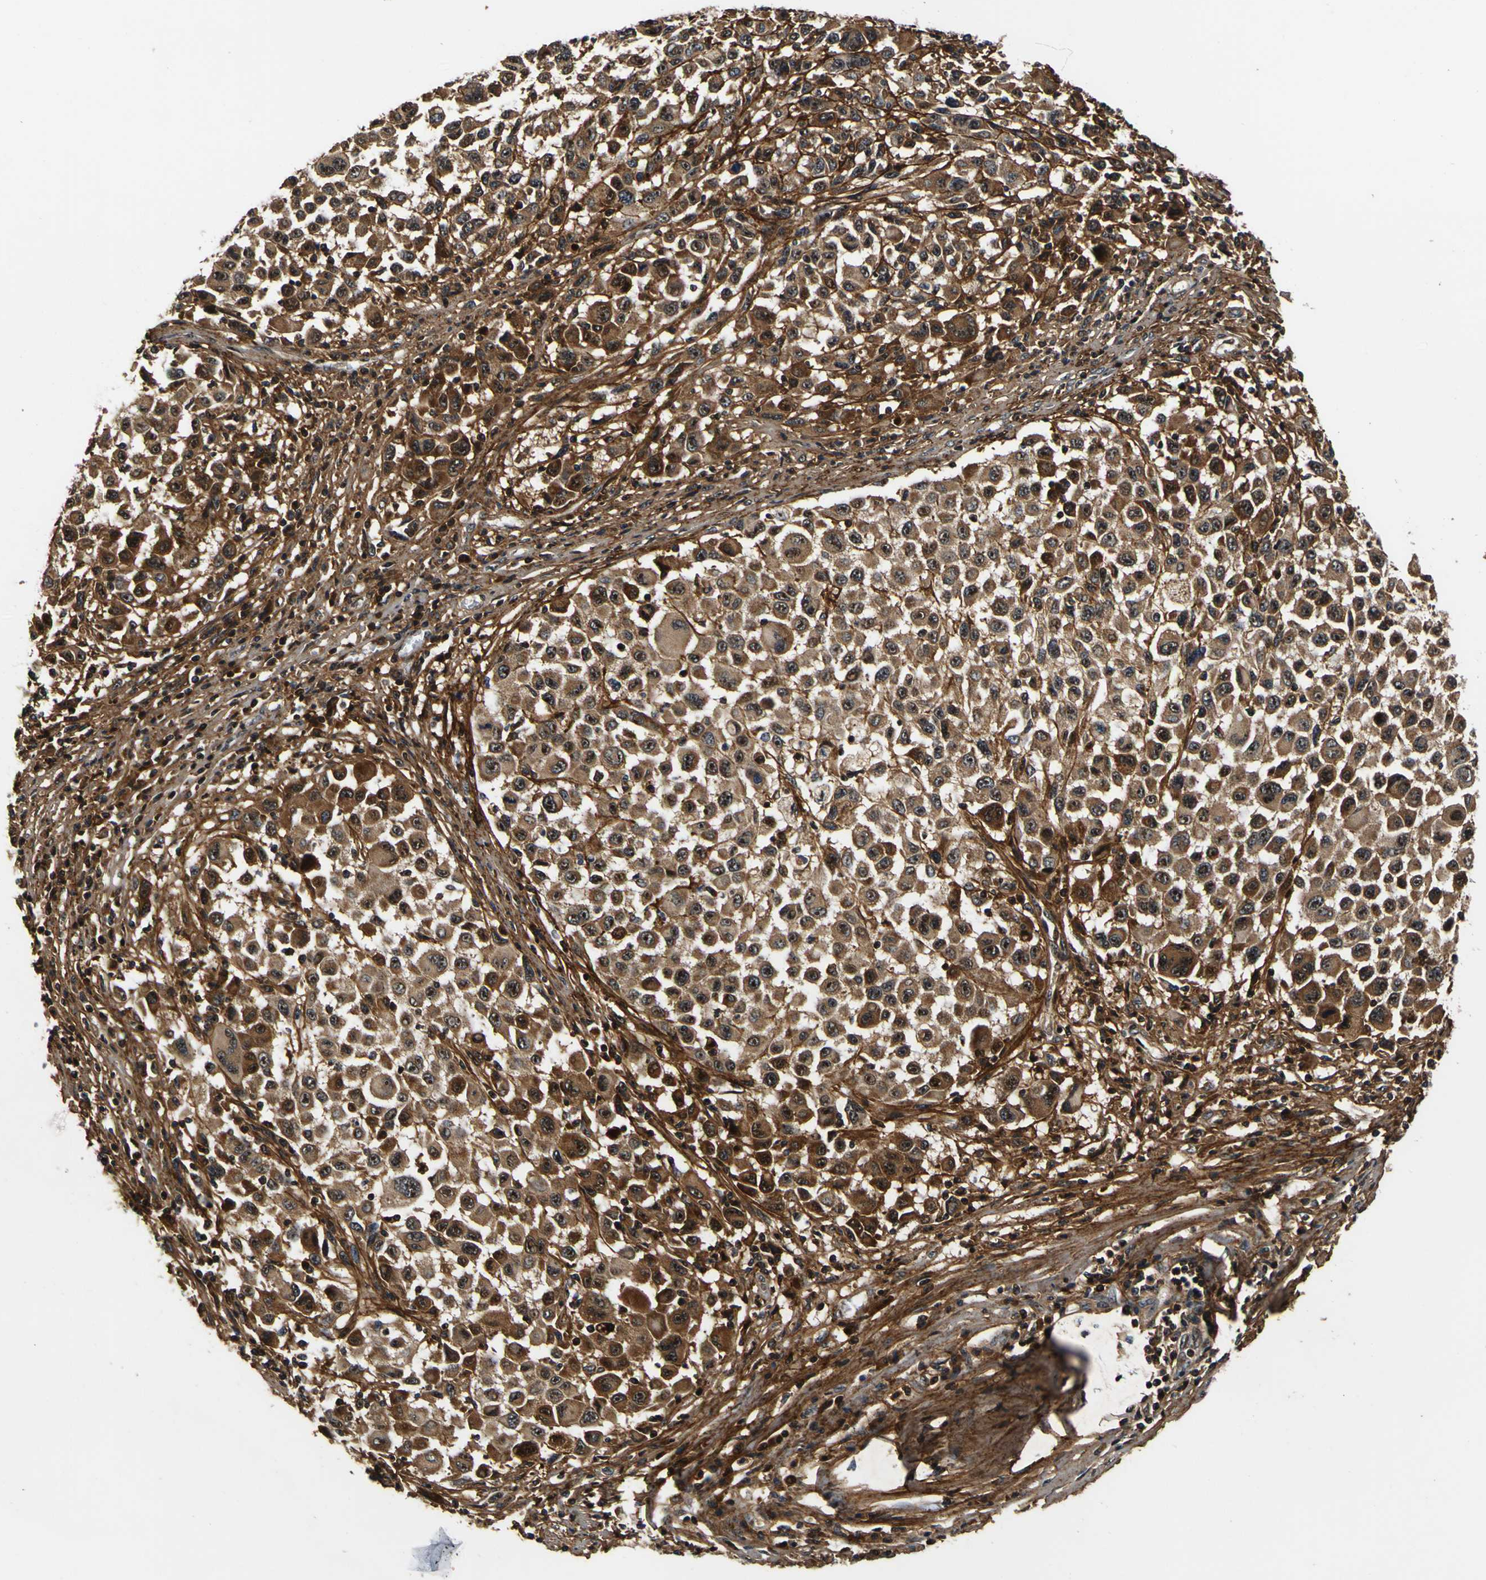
{"staining": {"intensity": "moderate", "quantity": ">75%", "location": "cytoplasmic/membranous"}, "tissue": "melanoma", "cell_type": "Tumor cells", "image_type": "cancer", "snomed": [{"axis": "morphology", "description": "Malignant melanoma, Metastatic site"}, {"axis": "topography", "description": "Lymph node"}], "caption": "Moderate cytoplasmic/membranous staining for a protein is present in about >75% of tumor cells of malignant melanoma (metastatic site) using immunohistochemistry (IHC).", "gene": "LRP4", "patient": {"sex": "male", "age": 61}}